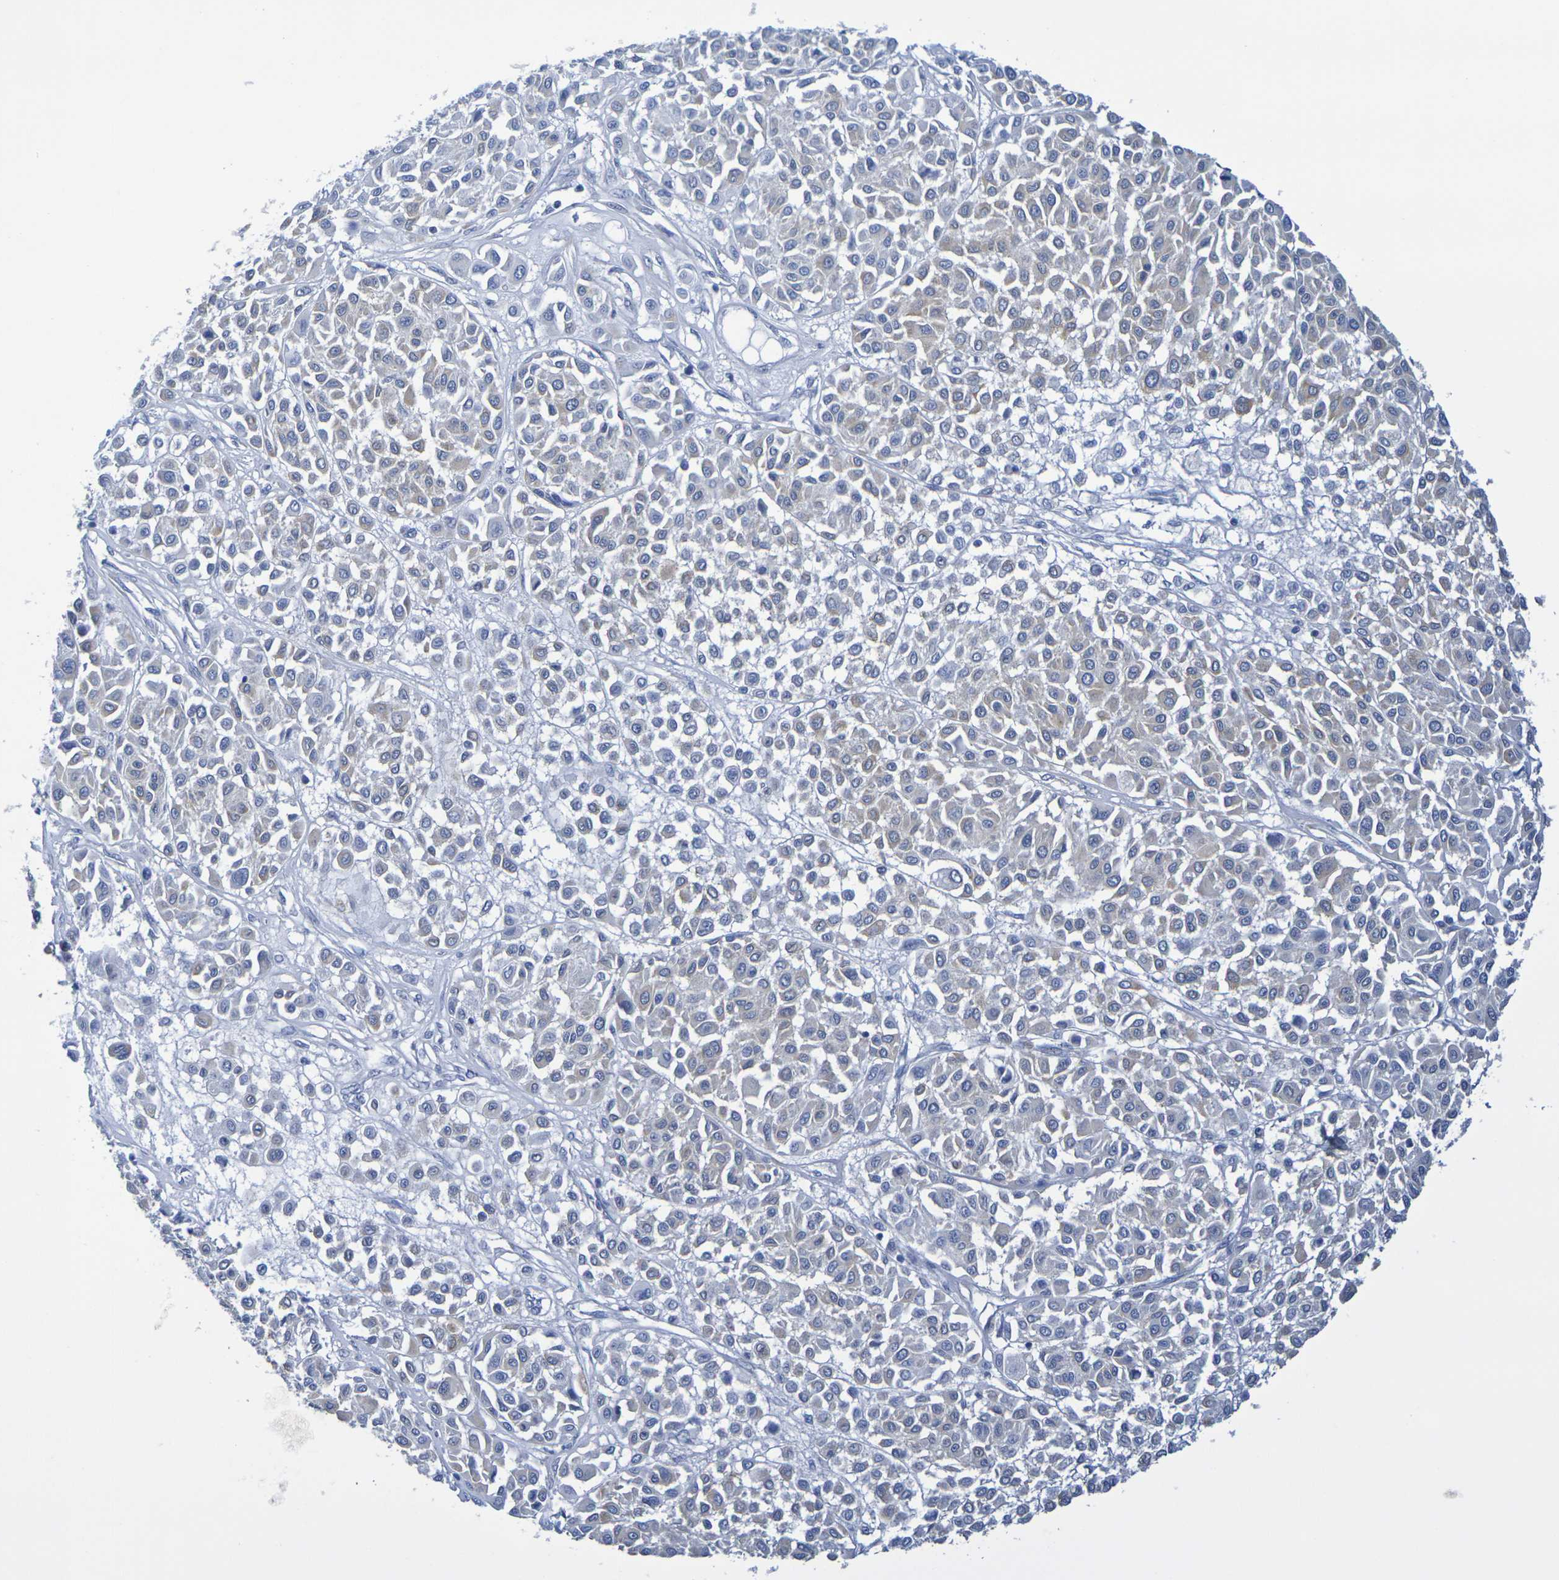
{"staining": {"intensity": "weak", "quantity": "<25%", "location": "cytoplasmic/membranous"}, "tissue": "melanoma", "cell_type": "Tumor cells", "image_type": "cancer", "snomed": [{"axis": "morphology", "description": "Malignant melanoma, Metastatic site"}, {"axis": "topography", "description": "Soft tissue"}], "caption": "A photomicrograph of melanoma stained for a protein reveals no brown staining in tumor cells.", "gene": "TMCC3", "patient": {"sex": "male", "age": 41}}